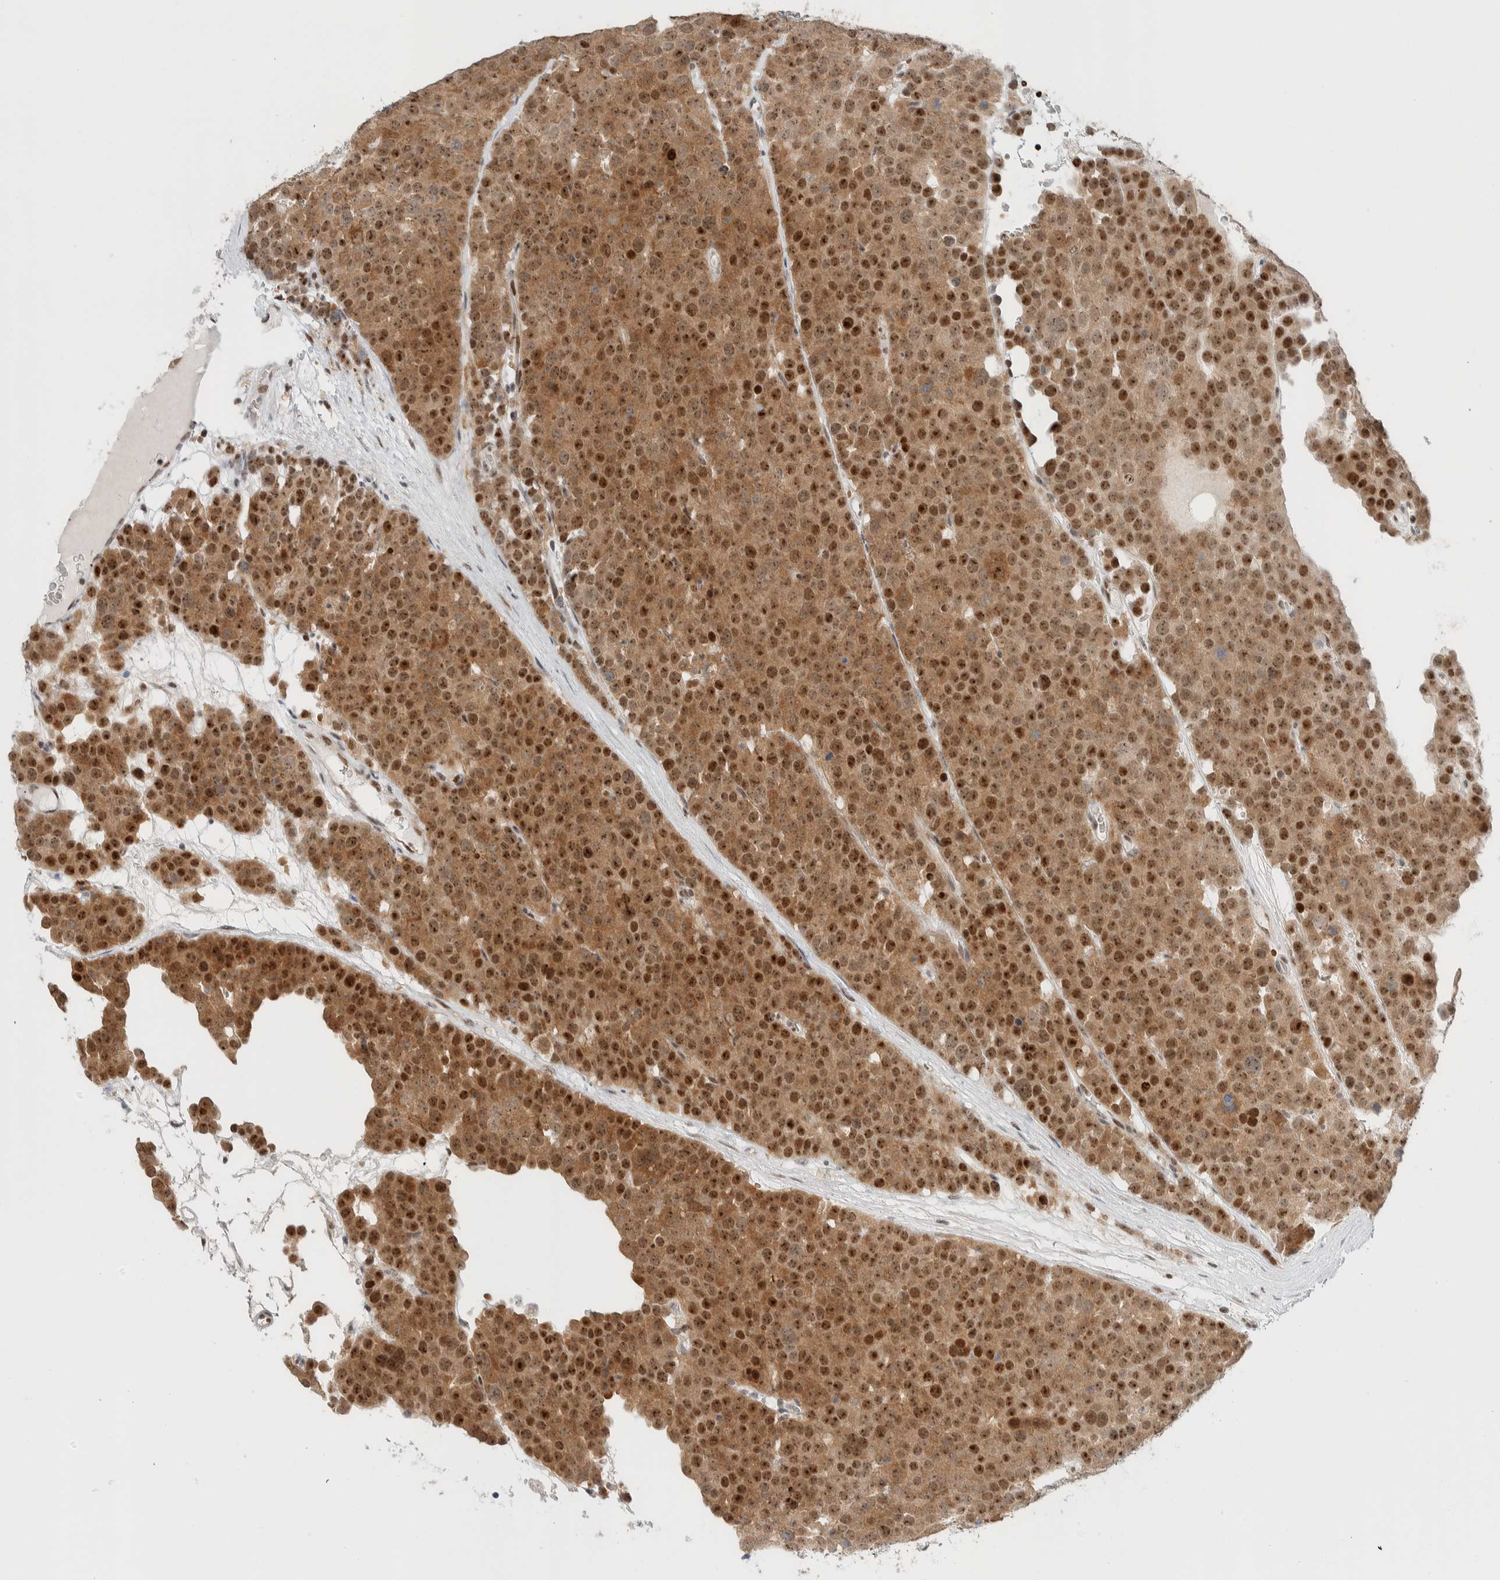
{"staining": {"intensity": "strong", "quantity": ">75%", "location": "cytoplasmic/membranous,nuclear"}, "tissue": "testis cancer", "cell_type": "Tumor cells", "image_type": "cancer", "snomed": [{"axis": "morphology", "description": "Seminoma, NOS"}, {"axis": "topography", "description": "Testis"}], "caption": "A brown stain labels strong cytoplasmic/membranous and nuclear staining of a protein in seminoma (testis) tumor cells.", "gene": "ZBTB2", "patient": {"sex": "male", "age": 71}}